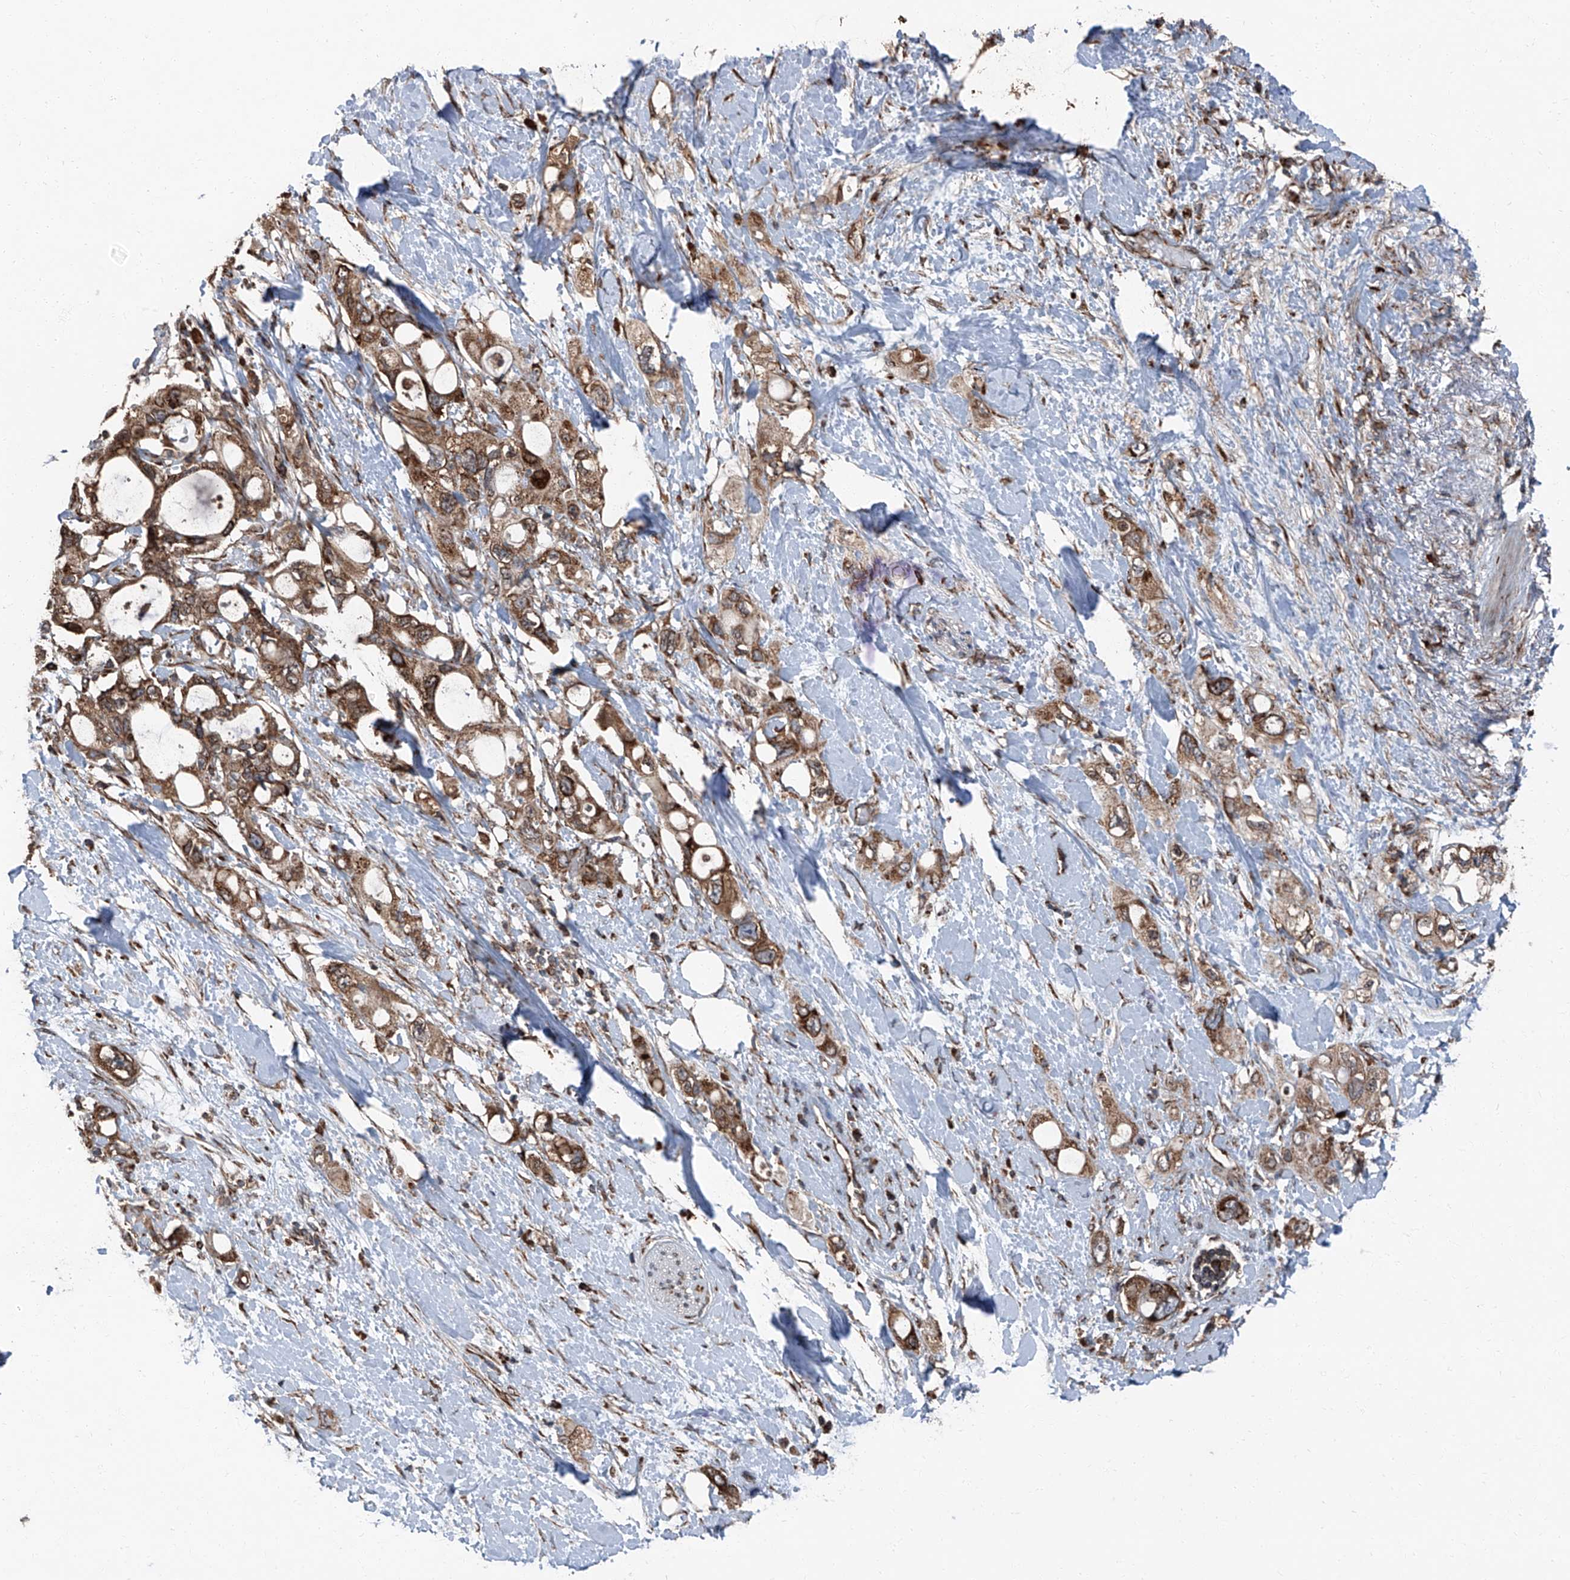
{"staining": {"intensity": "moderate", "quantity": ">75%", "location": "cytoplasmic/membranous"}, "tissue": "pancreatic cancer", "cell_type": "Tumor cells", "image_type": "cancer", "snomed": [{"axis": "morphology", "description": "Adenocarcinoma, NOS"}, {"axis": "topography", "description": "Pancreas"}], "caption": "Immunohistochemical staining of adenocarcinoma (pancreatic) reveals medium levels of moderate cytoplasmic/membranous protein positivity in about >75% of tumor cells. (IHC, brightfield microscopy, high magnification).", "gene": "LIMK1", "patient": {"sex": "female", "age": 56}}